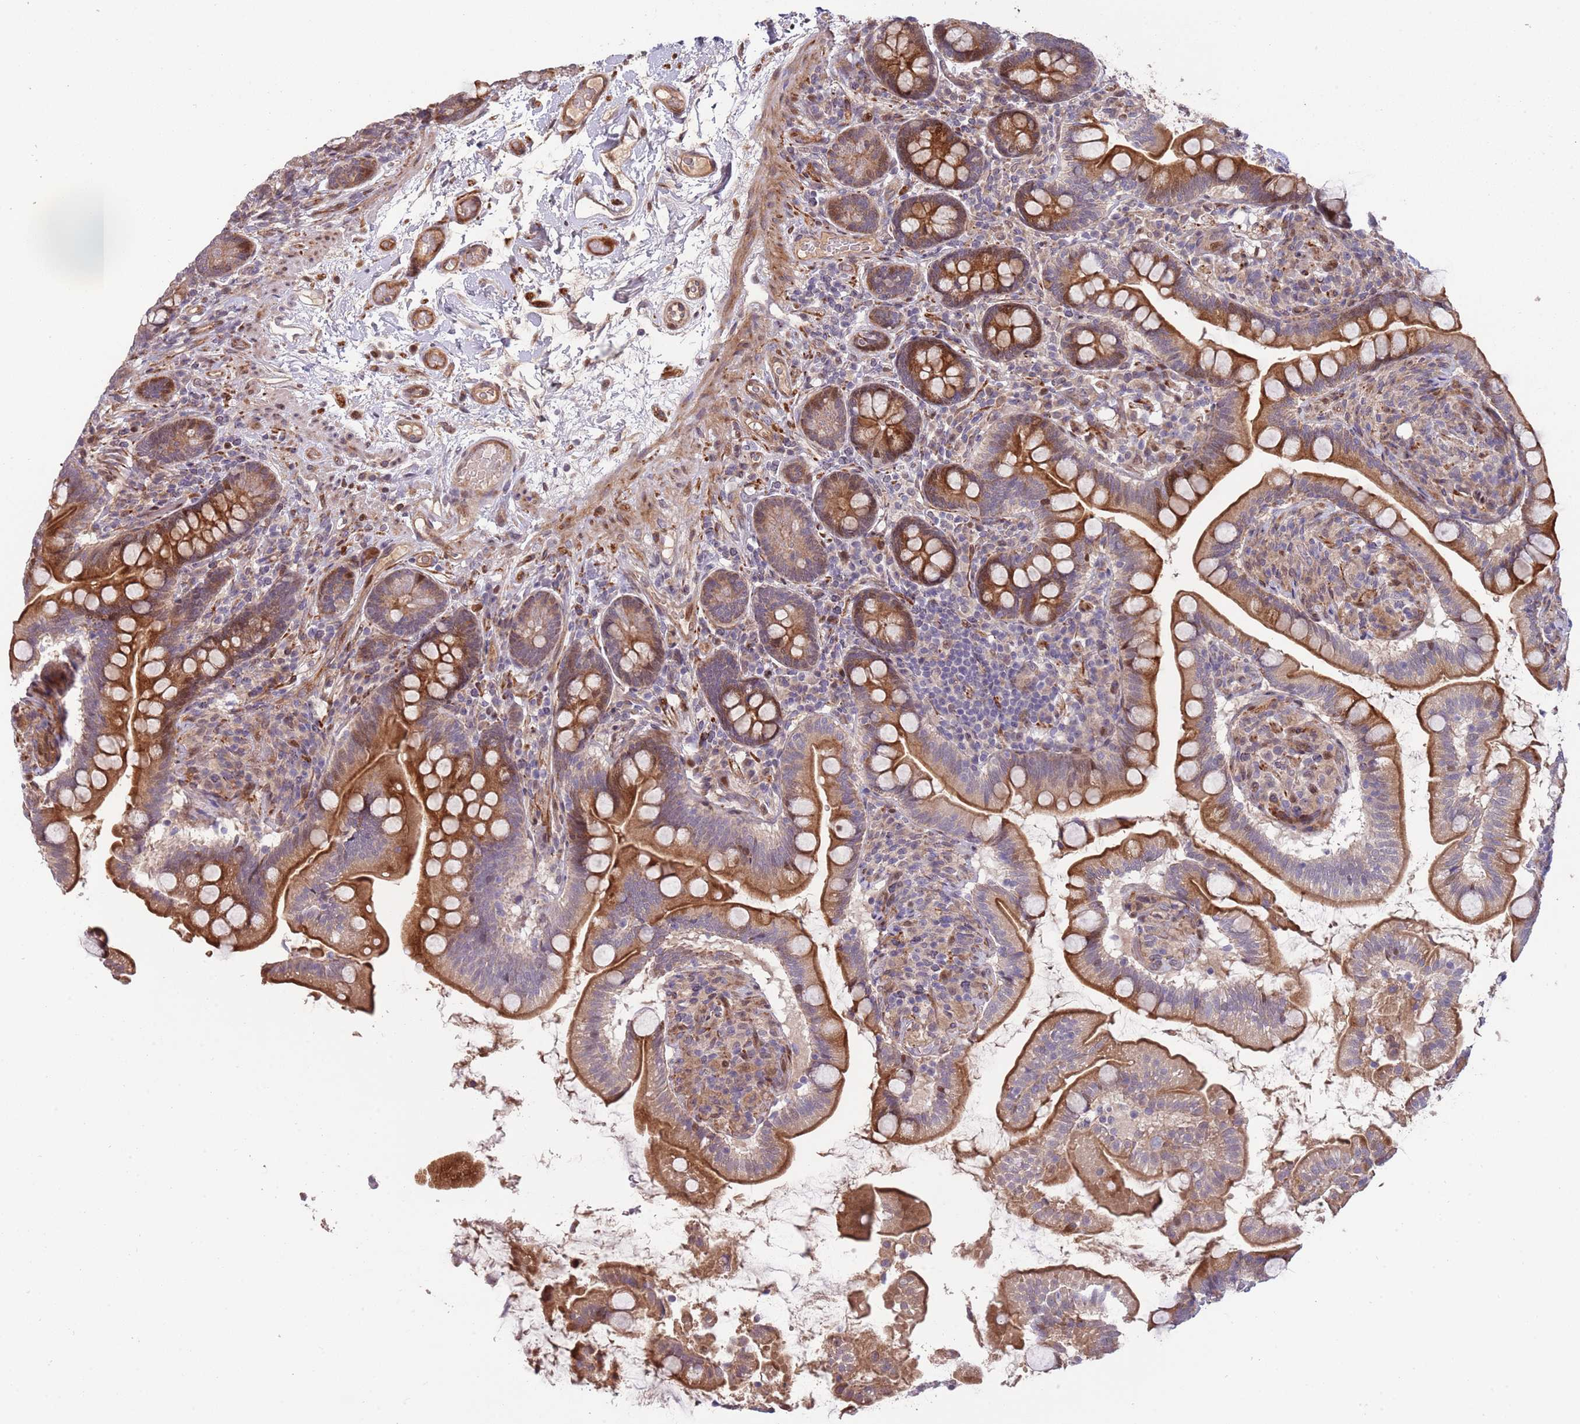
{"staining": {"intensity": "strong", "quantity": ">75%", "location": "cytoplasmic/membranous"}, "tissue": "small intestine", "cell_type": "Glandular cells", "image_type": "normal", "snomed": [{"axis": "morphology", "description": "Normal tissue, NOS"}, {"axis": "topography", "description": "Small intestine"}], "caption": "An immunohistochemistry micrograph of unremarkable tissue is shown. Protein staining in brown shows strong cytoplasmic/membranous positivity in small intestine within glandular cells. The staining was performed using DAB to visualize the protein expression in brown, while the nuclei were stained in blue with hematoxylin (Magnification: 20x).", "gene": "SYNDIG1L", "patient": {"sex": "female", "age": 64}}